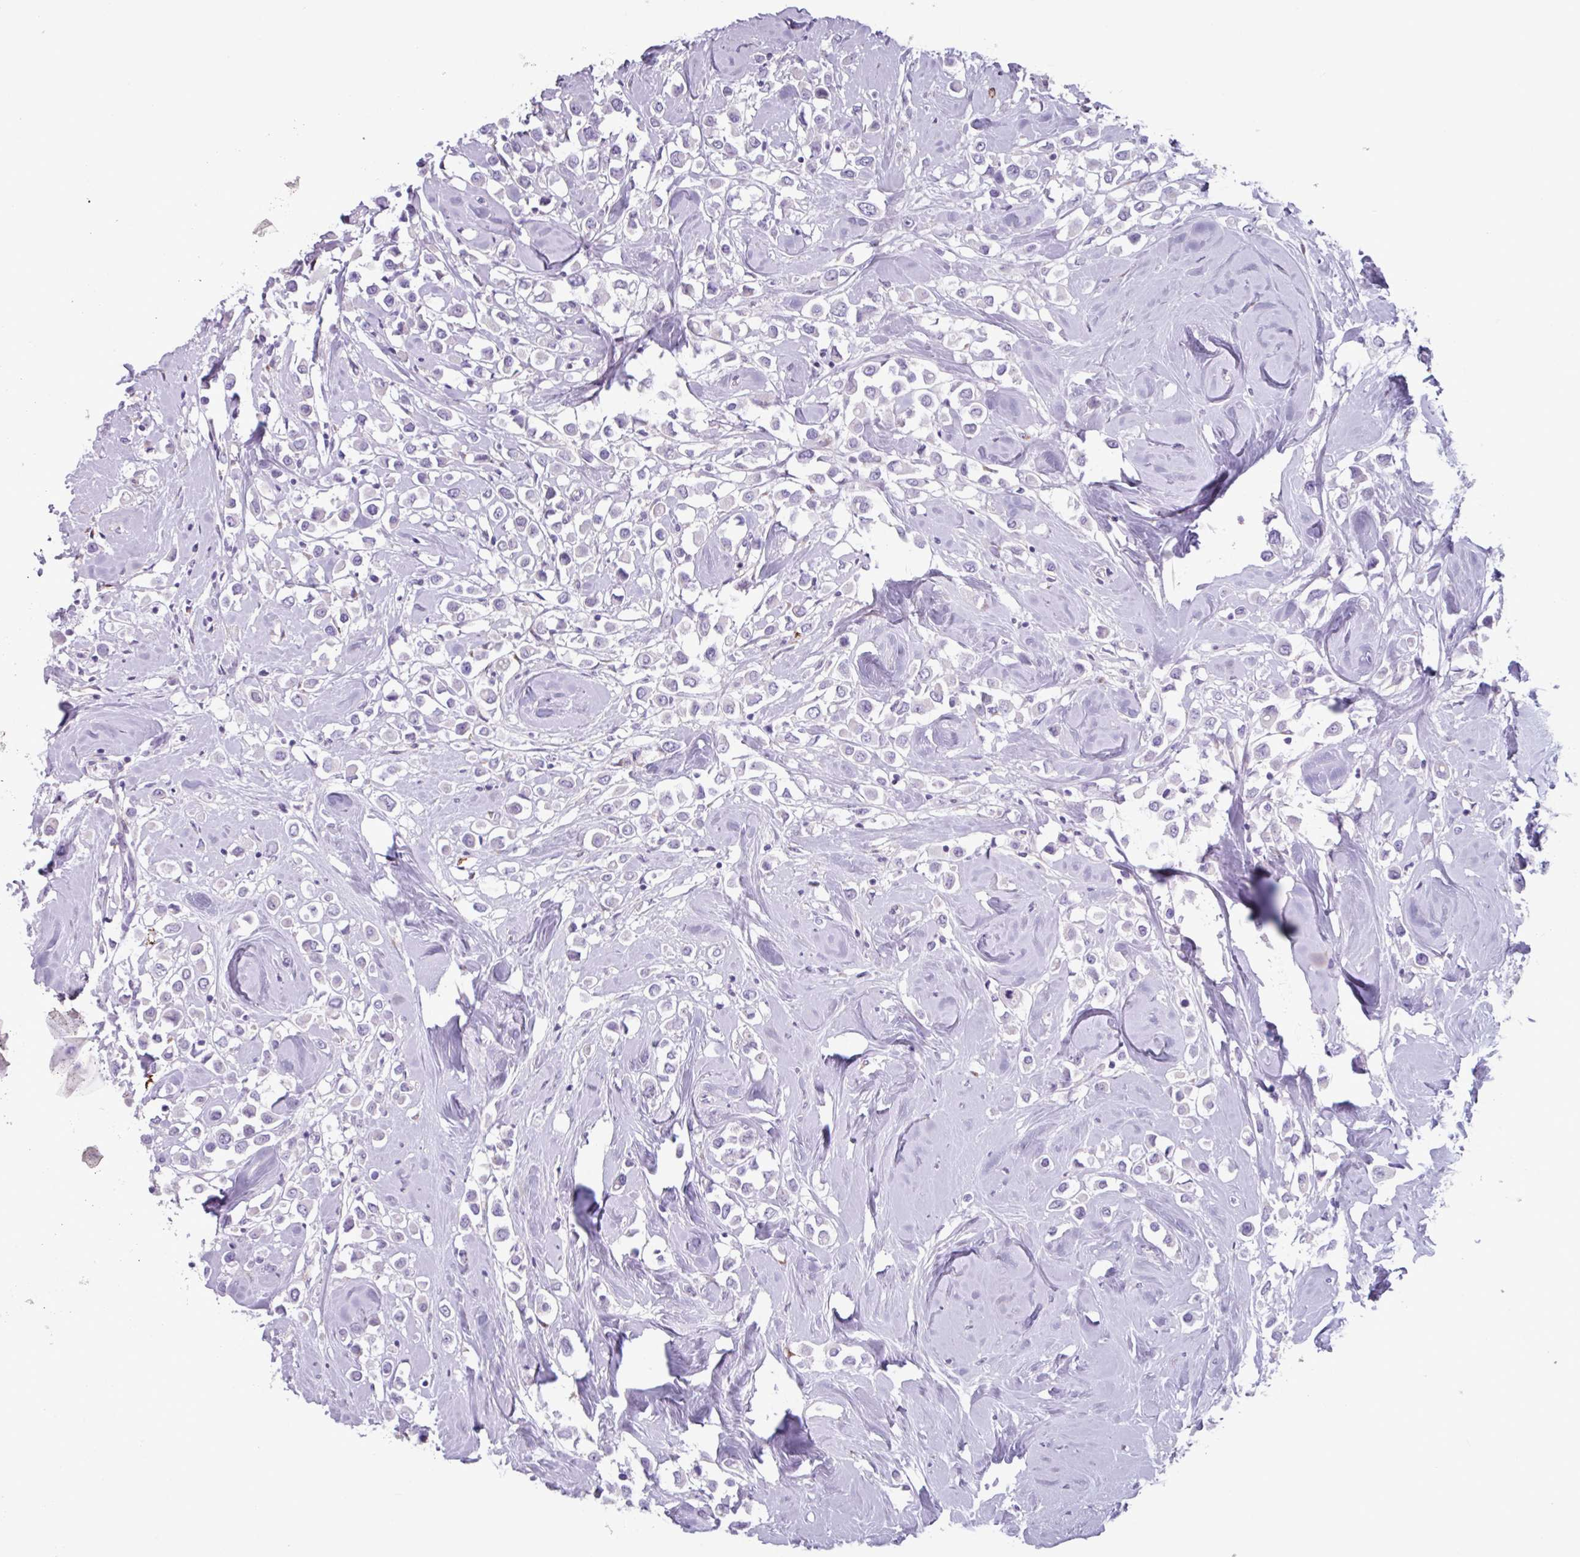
{"staining": {"intensity": "negative", "quantity": "none", "location": "none"}, "tissue": "breast cancer", "cell_type": "Tumor cells", "image_type": "cancer", "snomed": [{"axis": "morphology", "description": "Duct carcinoma"}, {"axis": "topography", "description": "Breast"}], "caption": "An immunohistochemistry (IHC) image of breast cancer is shown. There is no staining in tumor cells of breast cancer.", "gene": "ADGRE1", "patient": {"sex": "female", "age": 61}}